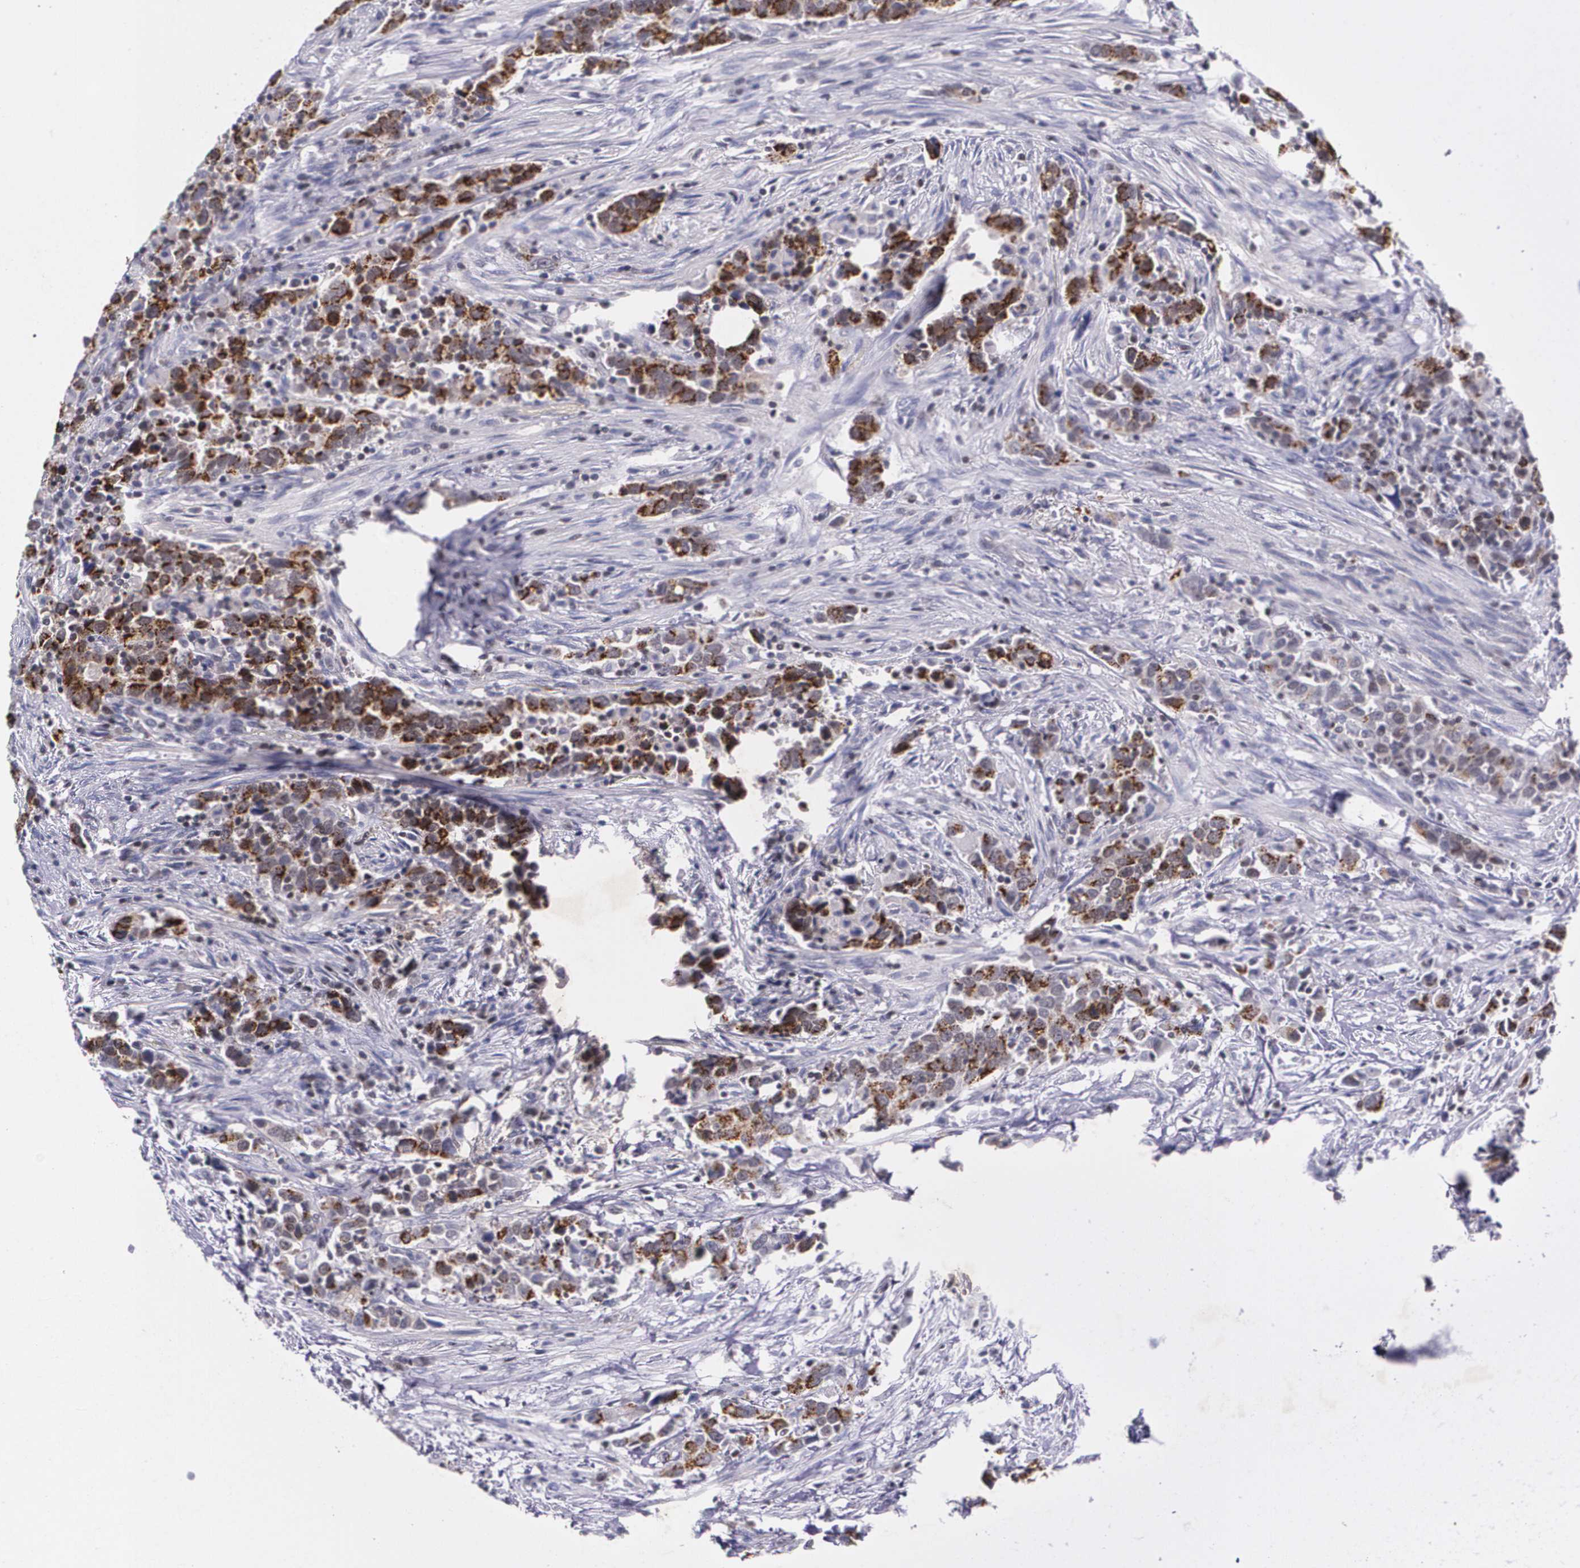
{"staining": {"intensity": "strong", "quantity": ">75%", "location": "nuclear"}, "tissue": "urothelial cancer", "cell_type": "Tumor cells", "image_type": "cancer", "snomed": [{"axis": "morphology", "description": "Urothelial carcinoma, High grade"}, {"axis": "topography", "description": "Urinary bladder"}], "caption": "Tumor cells demonstrate high levels of strong nuclear staining in about >75% of cells in urothelial cancer.", "gene": "MGMT", "patient": {"sex": "male", "age": 61}}